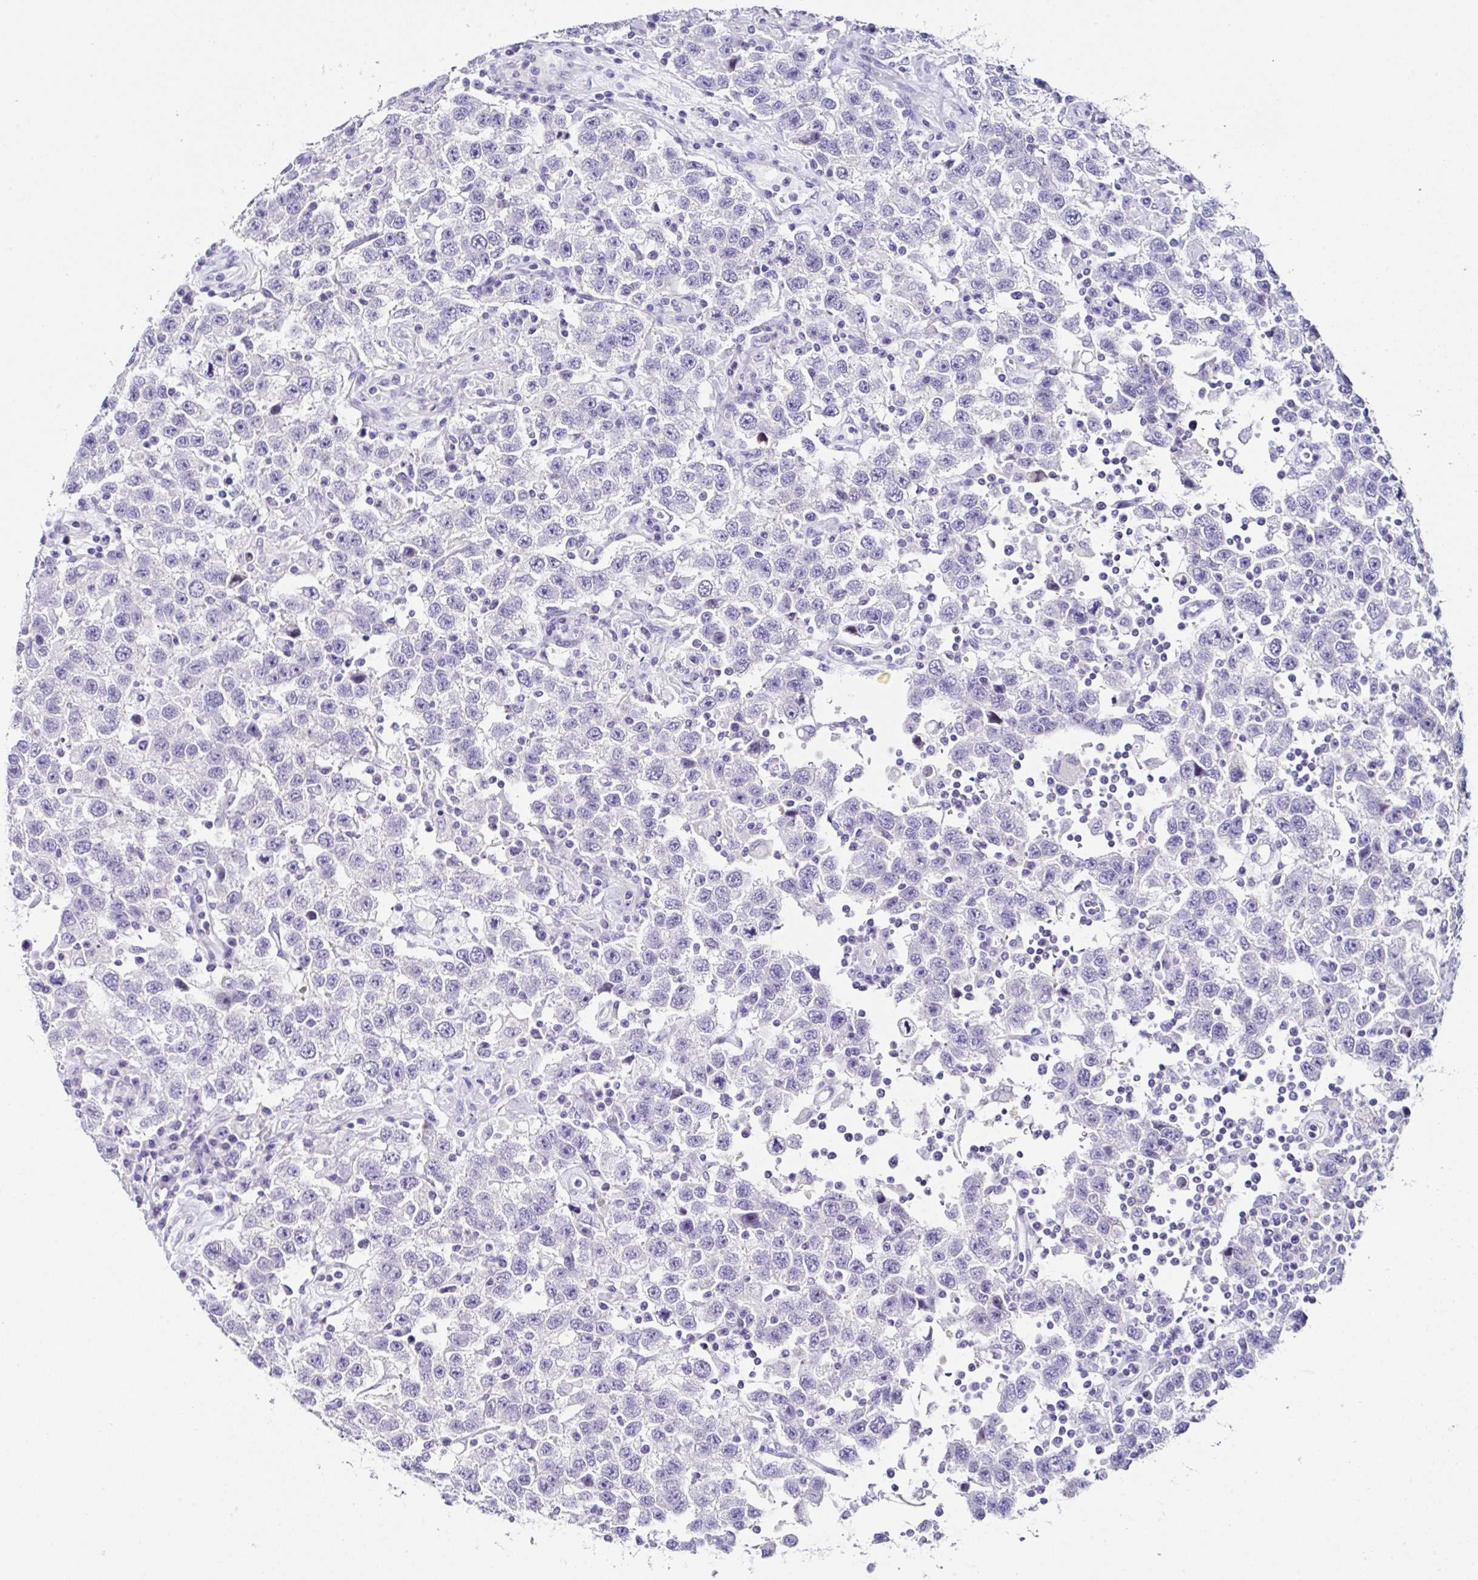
{"staining": {"intensity": "negative", "quantity": "none", "location": "none"}, "tissue": "testis cancer", "cell_type": "Tumor cells", "image_type": "cancer", "snomed": [{"axis": "morphology", "description": "Seminoma, NOS"}, {"axis": "topography", "description": "Testis"}], "caption": "This is an IHC image of human seminoma (testis). There is no staining in tumor cells.", "gene": "UGT3A1", "patient": {"sex": "male", "age": 41}}